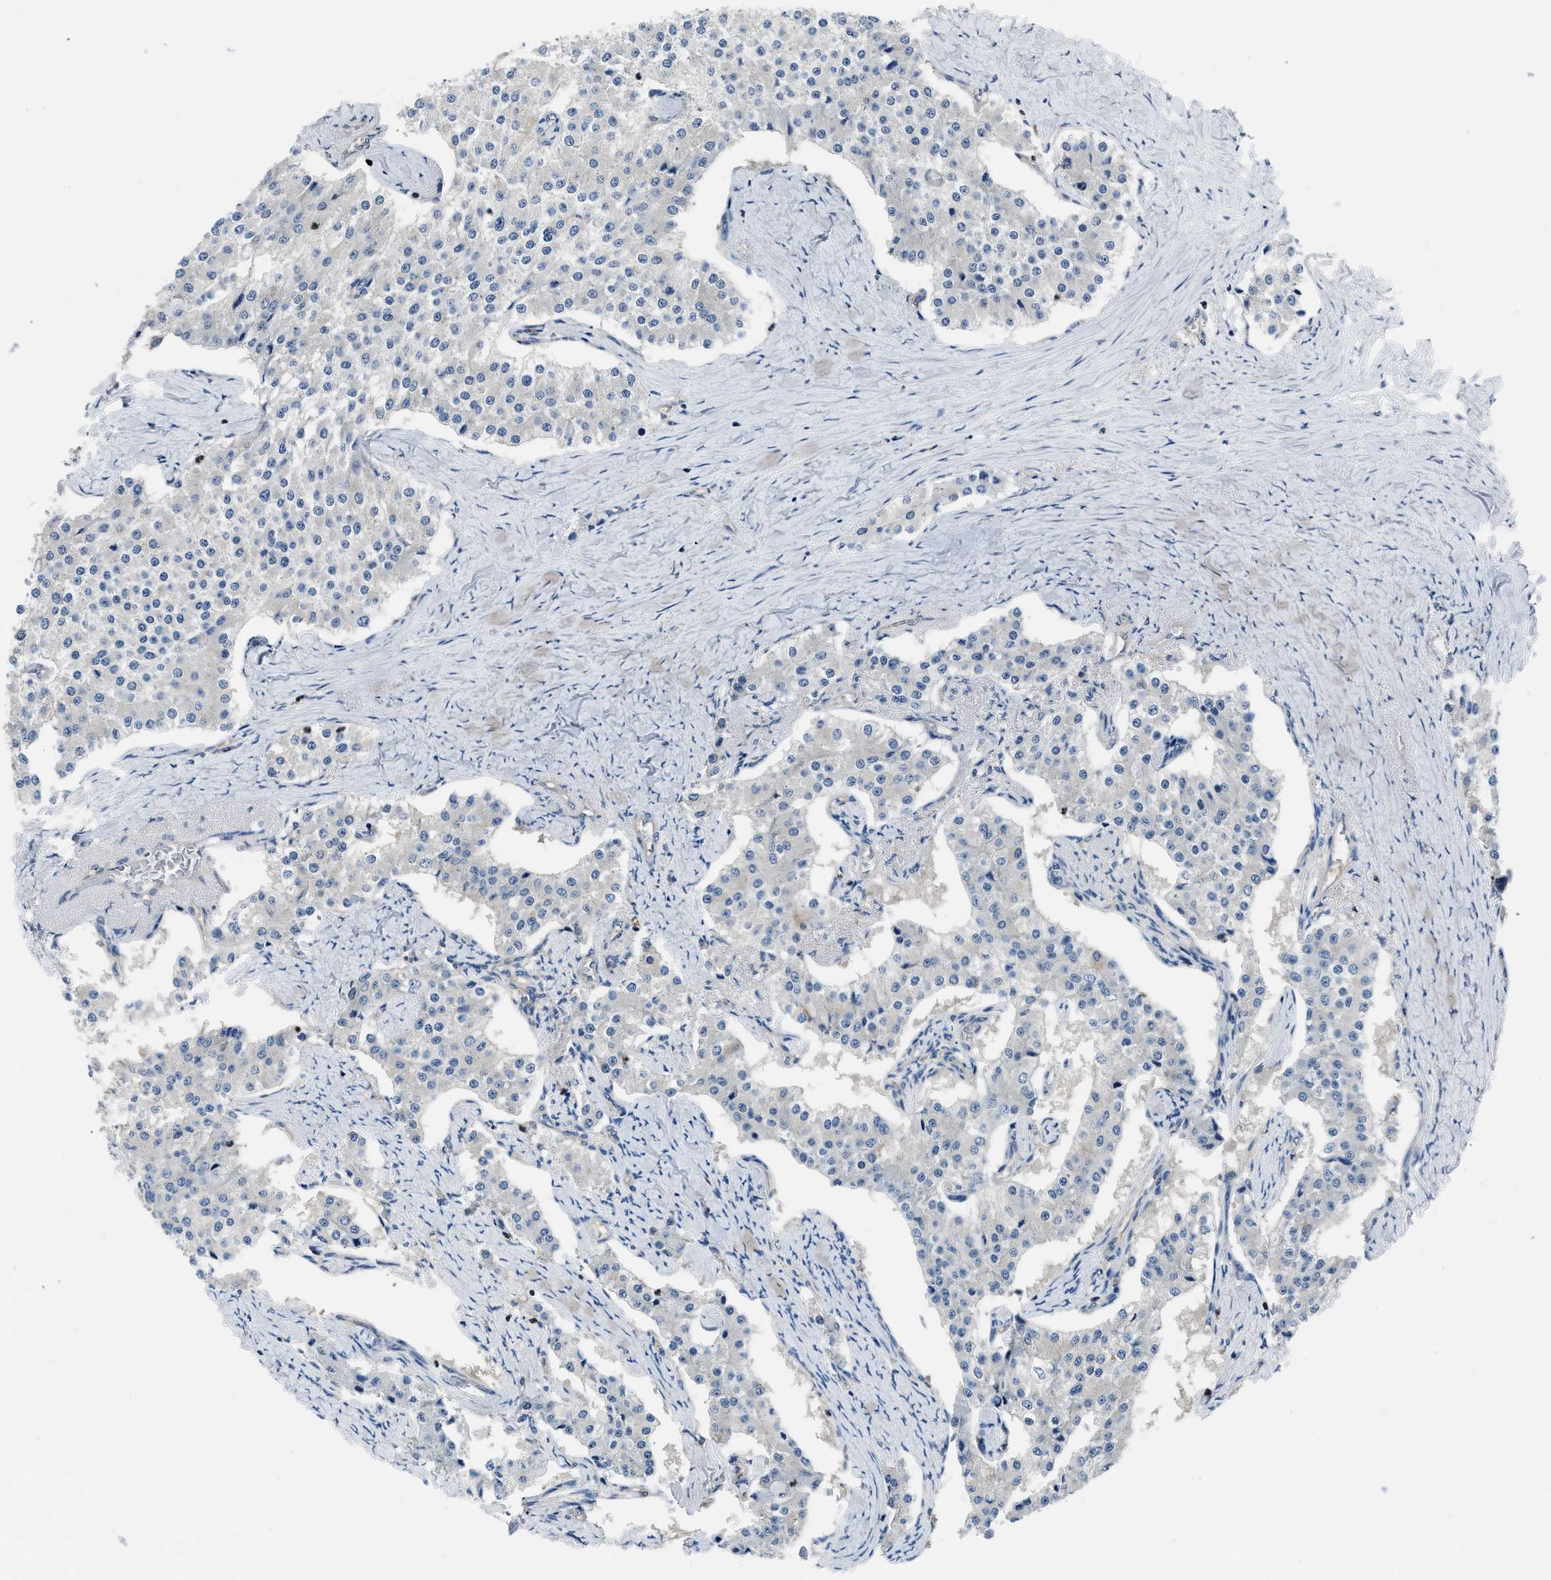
{"staining": {"intensity": "negative", "quantity": "none", "location": "none"}, "tissue": "carcinoid", "cell_type": "Tumor cells", "image_type": "cancer", "snomed": [{"axis": "morphology", "description": "Carcinoid, malignant, NOS"}, {"axis": "topography", "description": "Colon"}], "caption": "The image displays no staining of tumor cells in carcinoid (malignant).", "gene": "YARS1", "patient": {"sex": "female", "age": 52}}